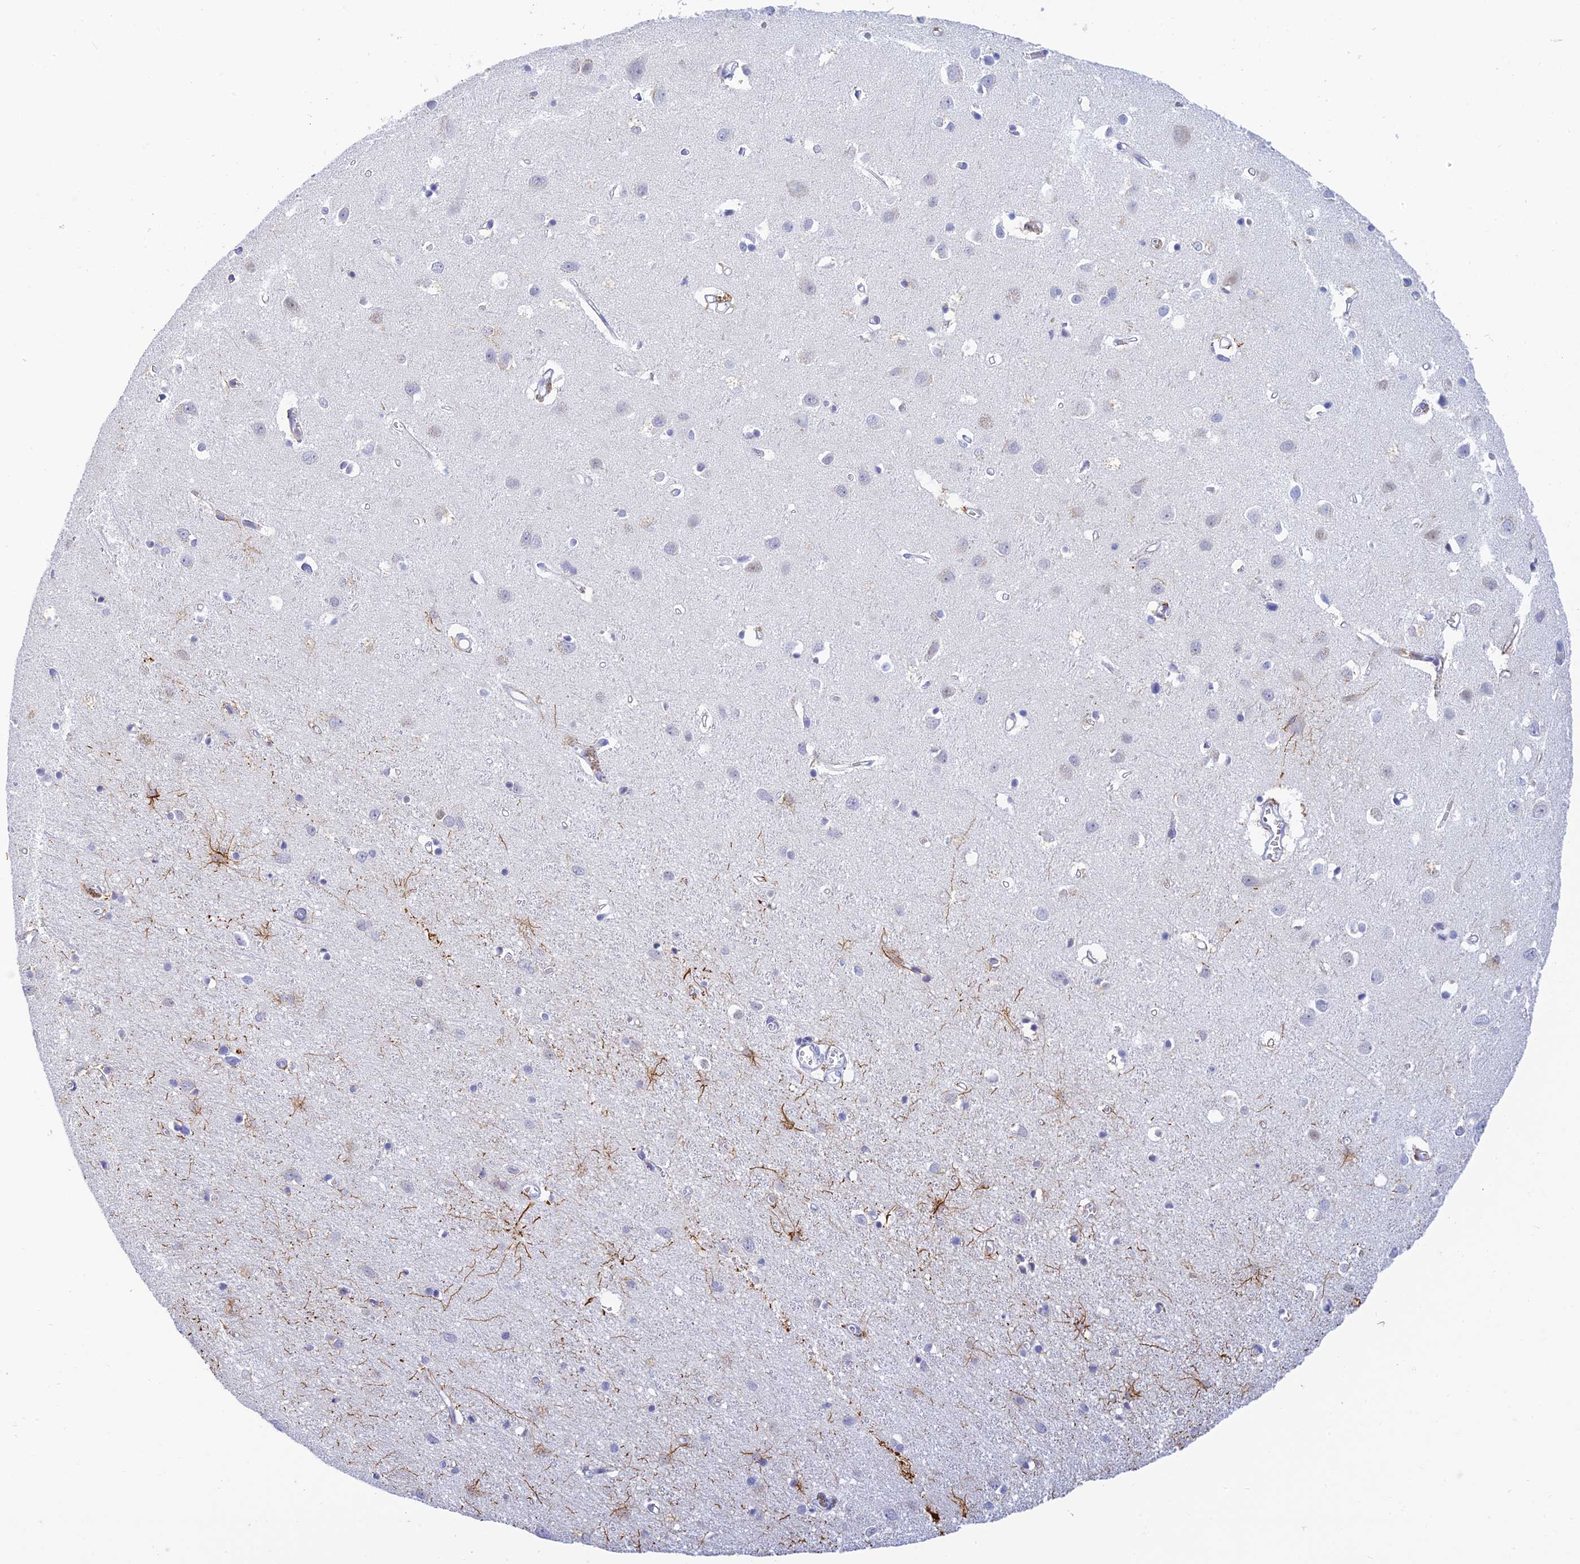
{"staining": {"intensity": "negative", "quantity": "none", "location": "none"}, "tissue": "cerebral cortex", "cell_type": "Endothelial cells", "image_type": "normal", "snomed": [{"axis": "morphology", "description": "Normal tissue, NOS"}, {"axis": "topography", "description": "Cerebral cortex"}], "caption": "Immunohistochemistry (IHC) image of benign cerebral cortex stained for a protein (brown), which shows no staining in endothelial cells.", "gene": "INTS13", "patient": {"sex": "female", "age": 64}}